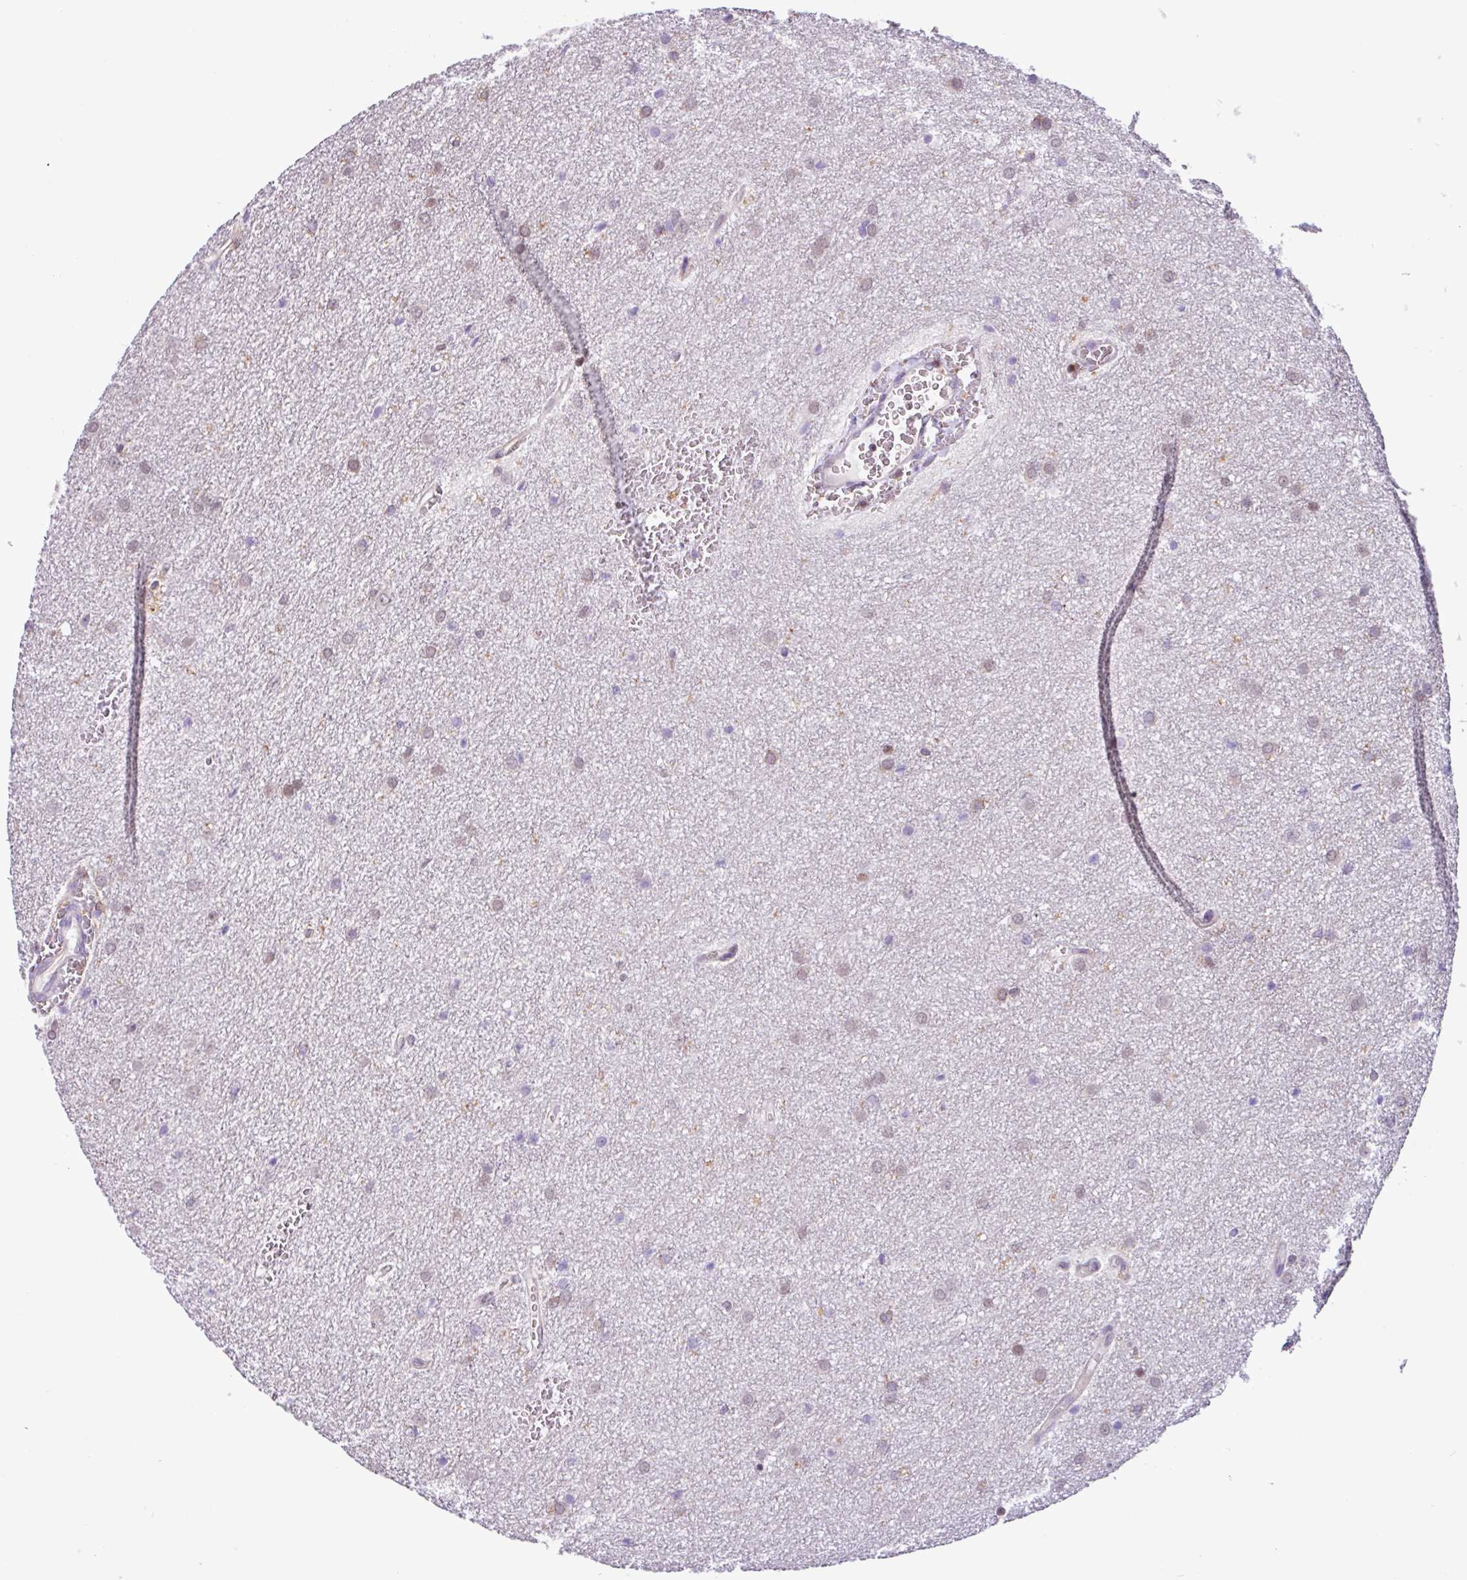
{"staining": {"intensity": "negative", "quantity": "none", "location": "none"}, "tissue": "glioma", "cell_type": "Tumor cells", "image_type": "cancer", "snomed": [{"axis": "morphology", "description": "Glioma, malignant, Low grade"}, {"axis": "topography", "description": "Cerebellum"}], "caption": "Tumor cells show no significant positivity in malignant low-grade glioma.", "gene": "ACTR3", "patient": {"sex": "female", "age": 5}}